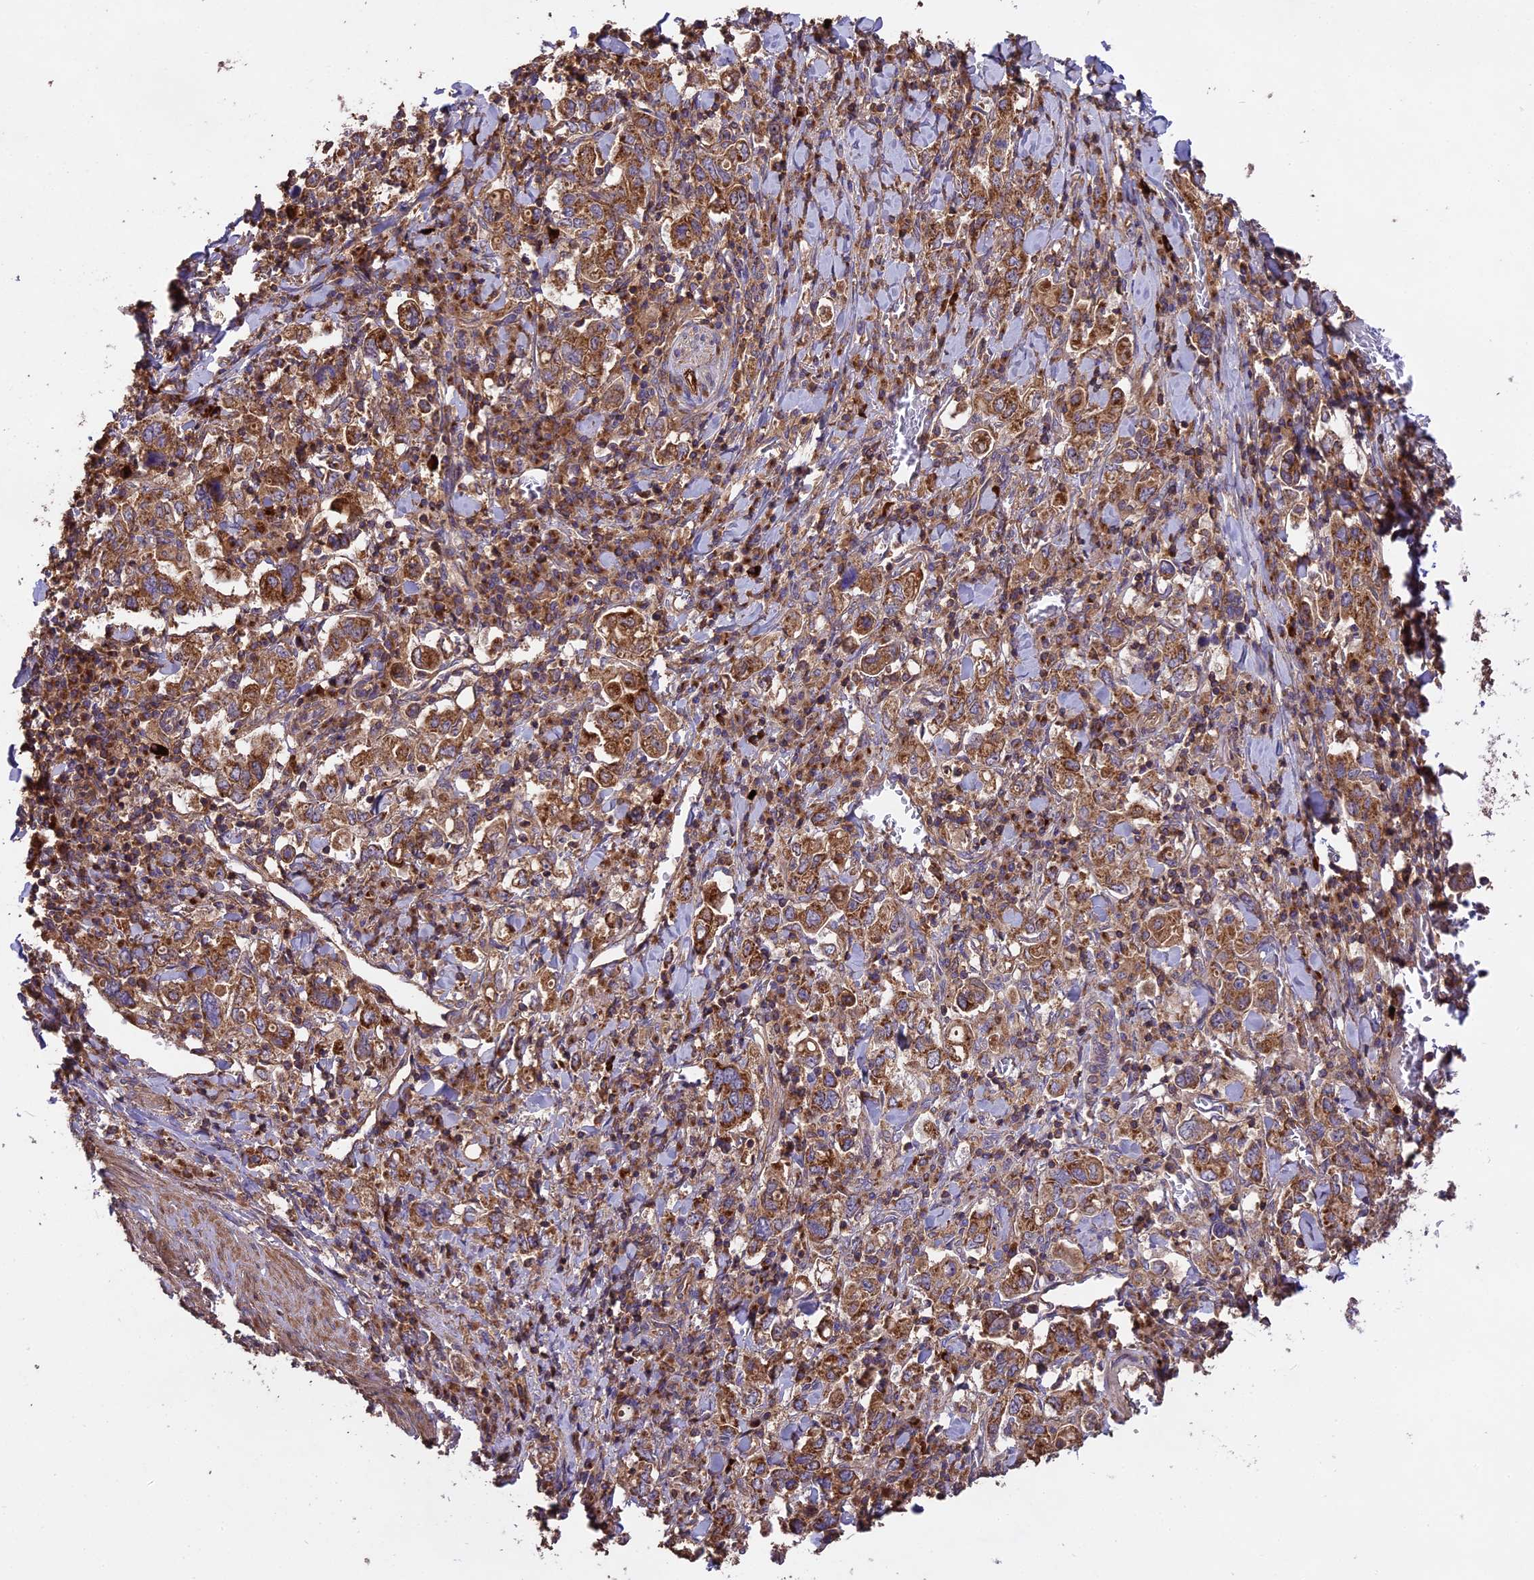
{"staining": {"intensity": "moderate", "quantity": ">75%", "location": "cytoplasmic/membranous"}, "tissue": "stomach cancer", "cell_type": "Tumor cells", "image_type": "cancer", "snomed": [{"axis": "morphology", "description": "Adenocarcinoma, NOS"}, {"axis": "topography", "description": "Stomach, upper"}], "caption": "Stomach adenocarcinoma tissue displays moderate cytoplasmic/membranous positivity in about >75% of tumor cells, visualized by immunohistochemistry.", "gene": "NUDT8", "patient": {"sex": "male", "age": 62}}